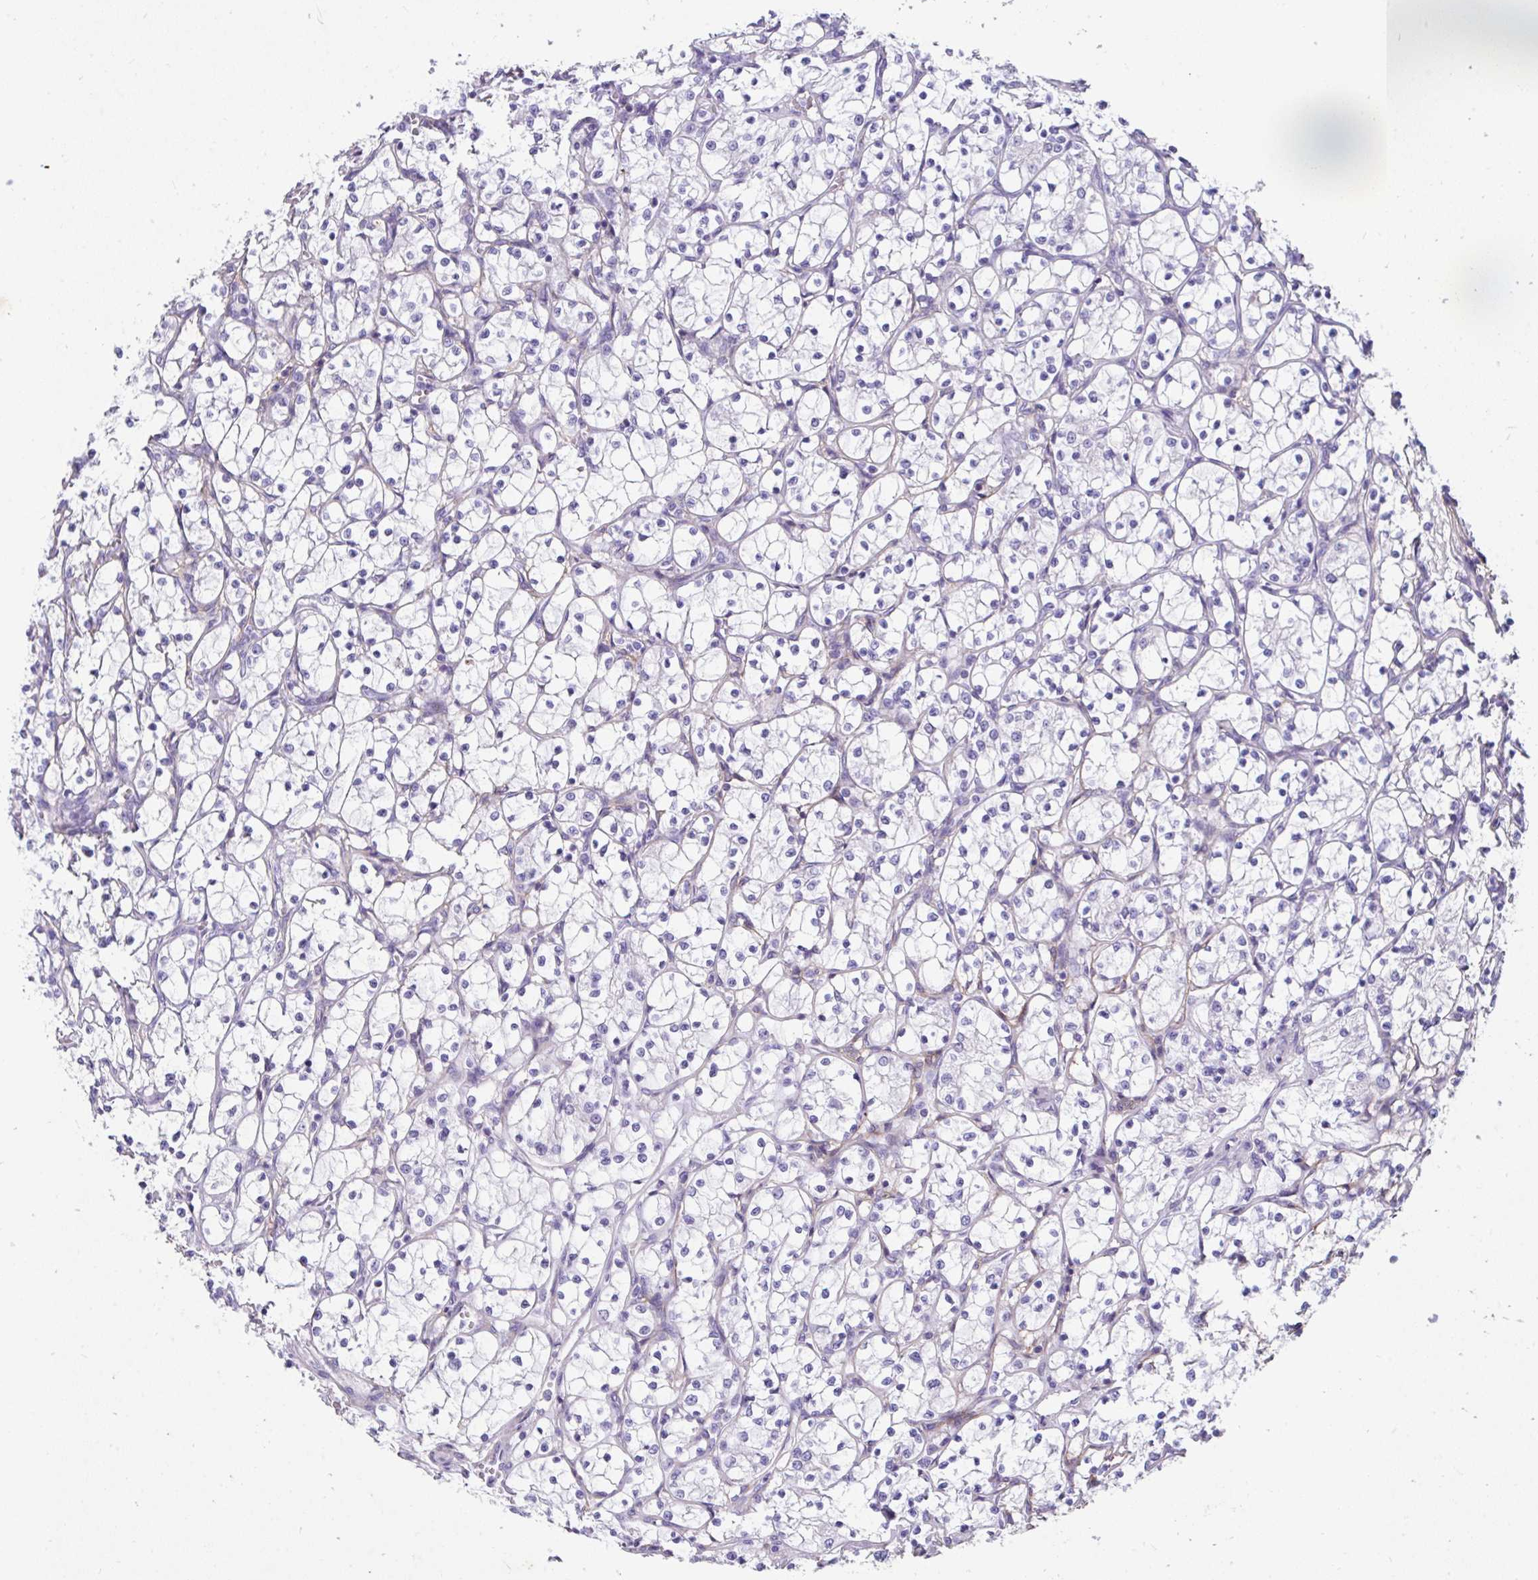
{"staining": {"intensity": "negative", "quantity": "none", "location": "none"}, "tissue": "renal cancer", "cell_type": "Tumor cells", "image_type": "cancer", "snomed": [{"axis": "morphology", "description": "Adenocarcinoma, NOS"}, {"axis": "topography", "description": "Kidney"}], "caption": "A photomicrograph of adenocarcinoma (renal) stained for a protein exhibits no brown staining in tumor cells.", "gene": "LHFPL6", "patient": {"sex": "female", "age": 69}}